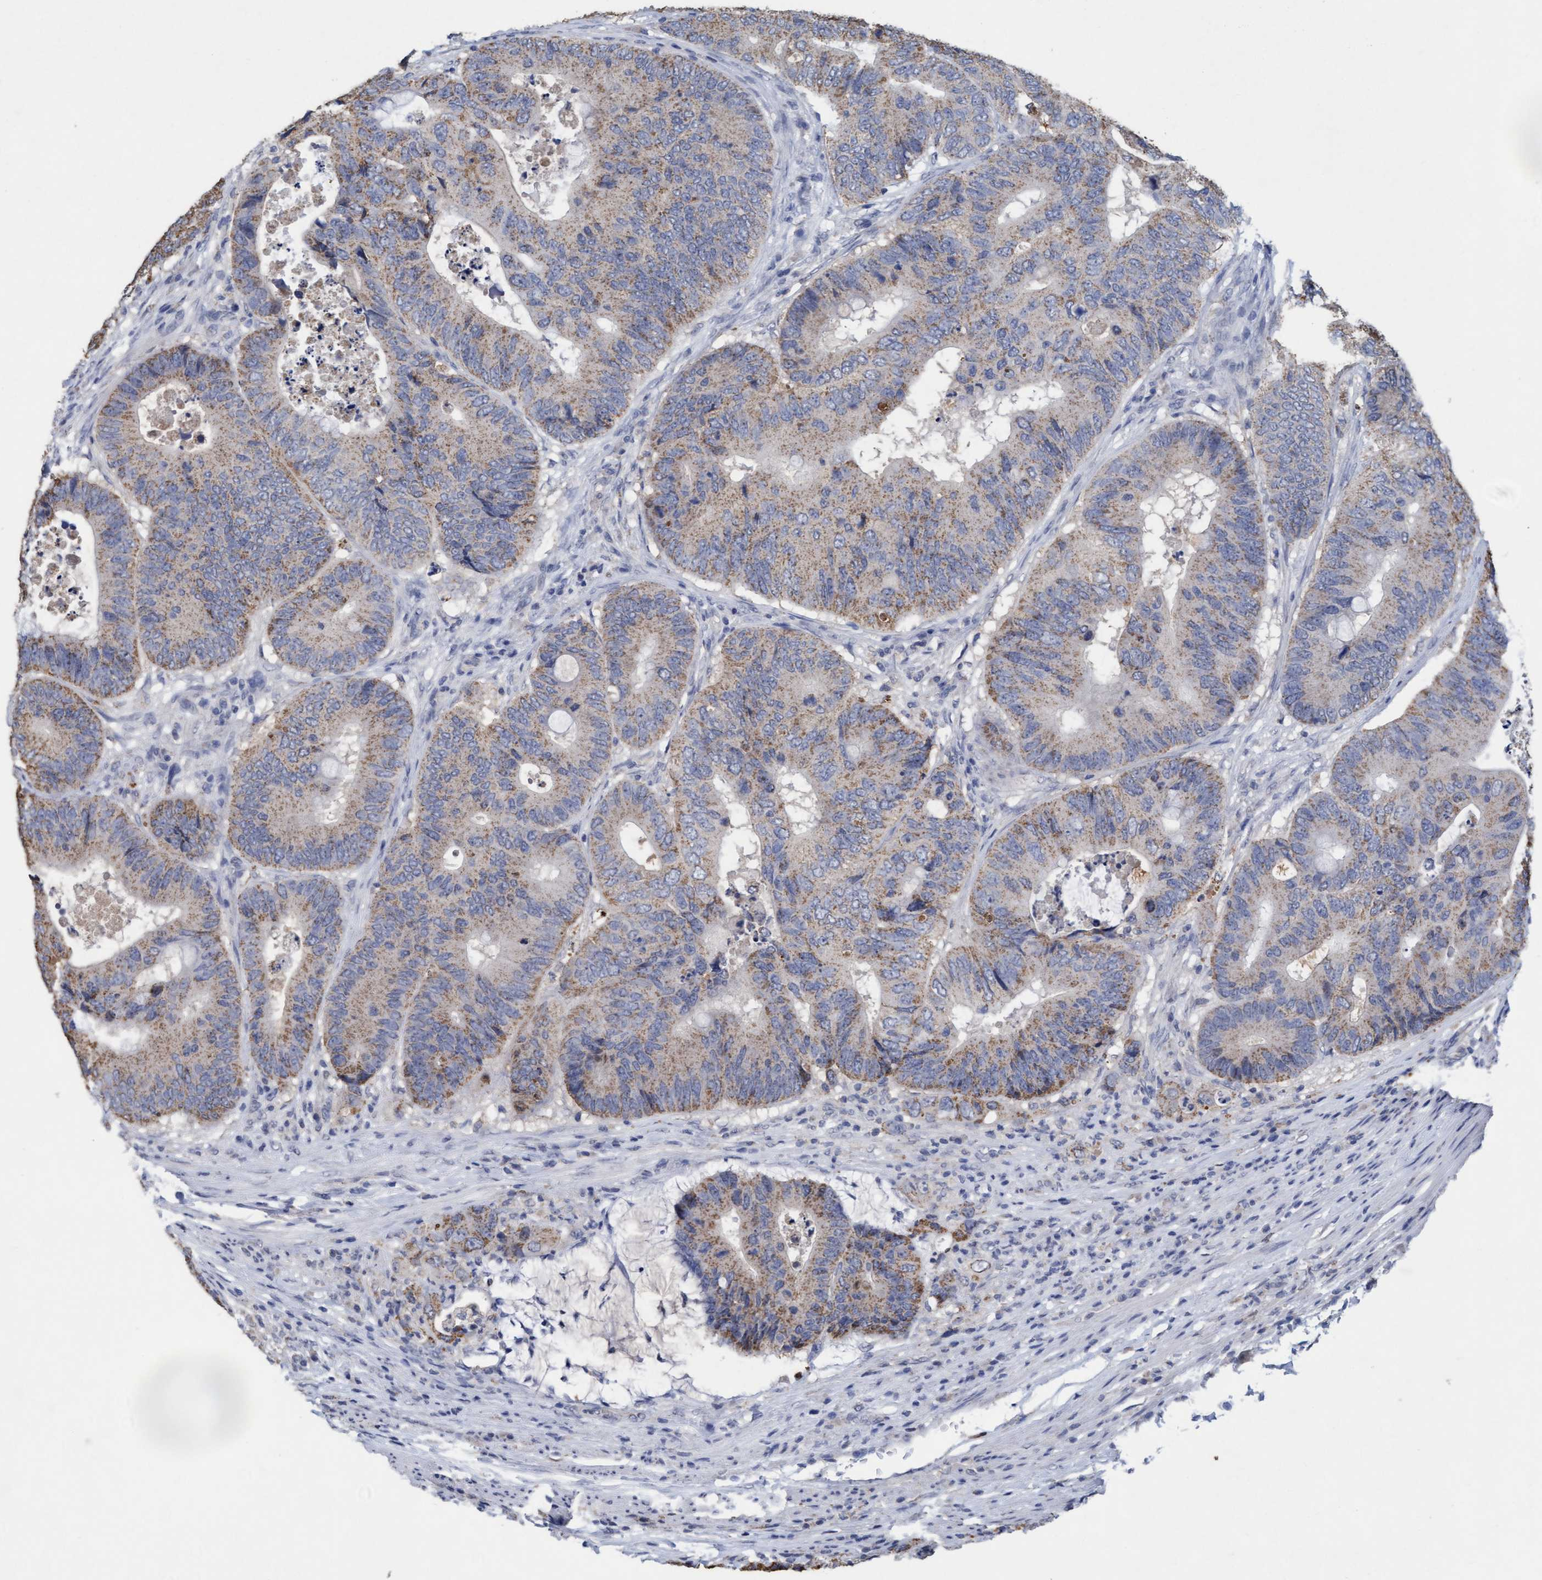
{"staining": {"intensity": "weak", "quantity": ">75%", "location": "cytoplasmic/membranous"}, "tissue": "colorectal cancer", "cell_type": "Tumor cells", "image_type": "cancer", "snomed": [{"axis": "morphology", "description": "Adenocarcinoma, NOS"}, {"axis": "topography", "description": "Colon"}], "caption": "There is low levels of weak cytoplasmic/membranous positivity in tumor cells of colorectal cancer, as demonstrated by immunohistochemical staining (brown color).", "gene": "VSIG8", "patient": {"sex": "male", "age": 71}}